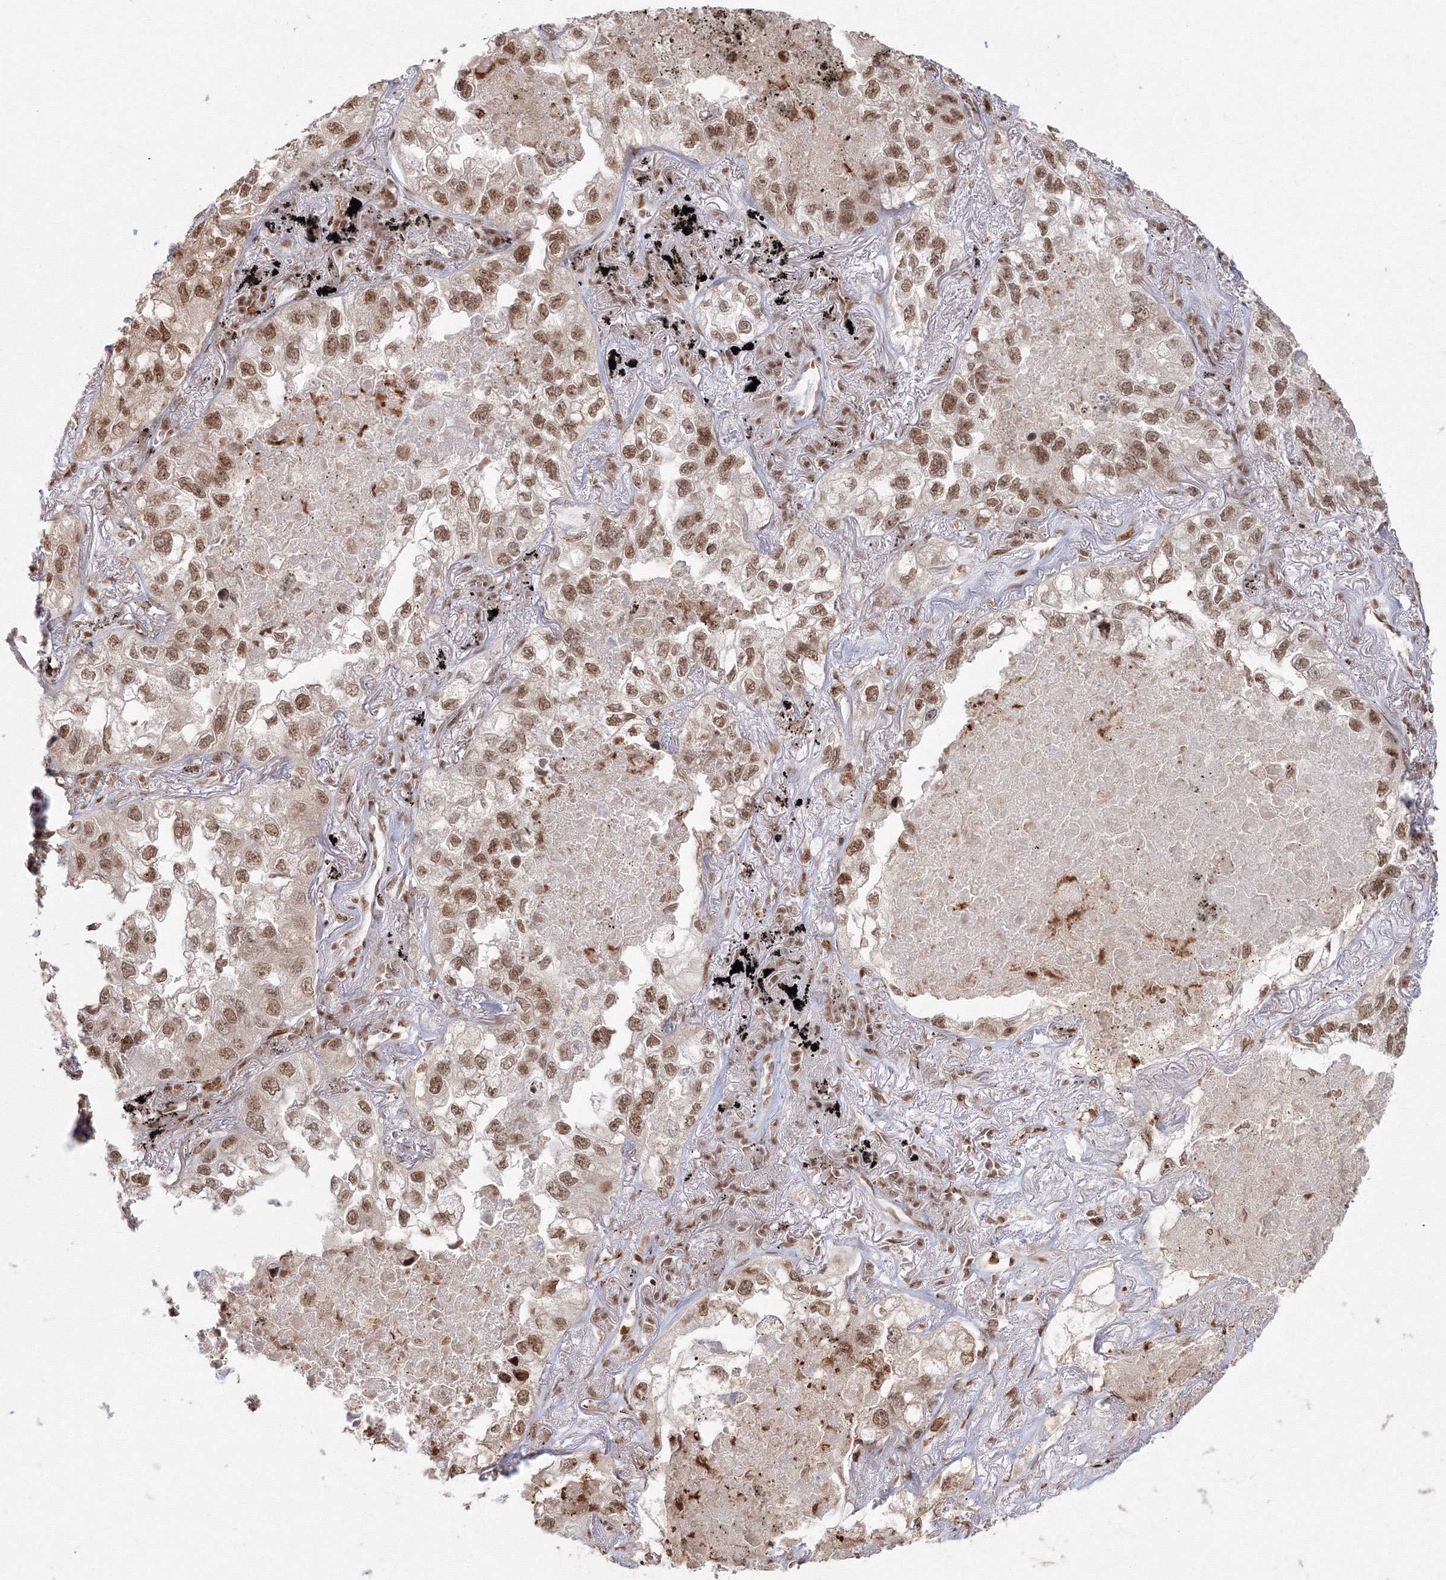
{"staining": {"intensity": "moderate", "quantity": ">75%", "location": "nuclear"}, "tissue": "lung cancer", "cell_type": "Tumor cells", "image_type": "cancer", "snomed": [{"axis": "morphology", "description": "Adenocarcinoma, NOS"}, {"axis": "topography", "description": "Lung"}], "caption": "Lung cancer stained for a protein (brown) displays moderate nuclear positive positivity in approximately >75% of tumor cells.", "gene": "KIF20A", "patient": {"sex": "male", "age": 65}}